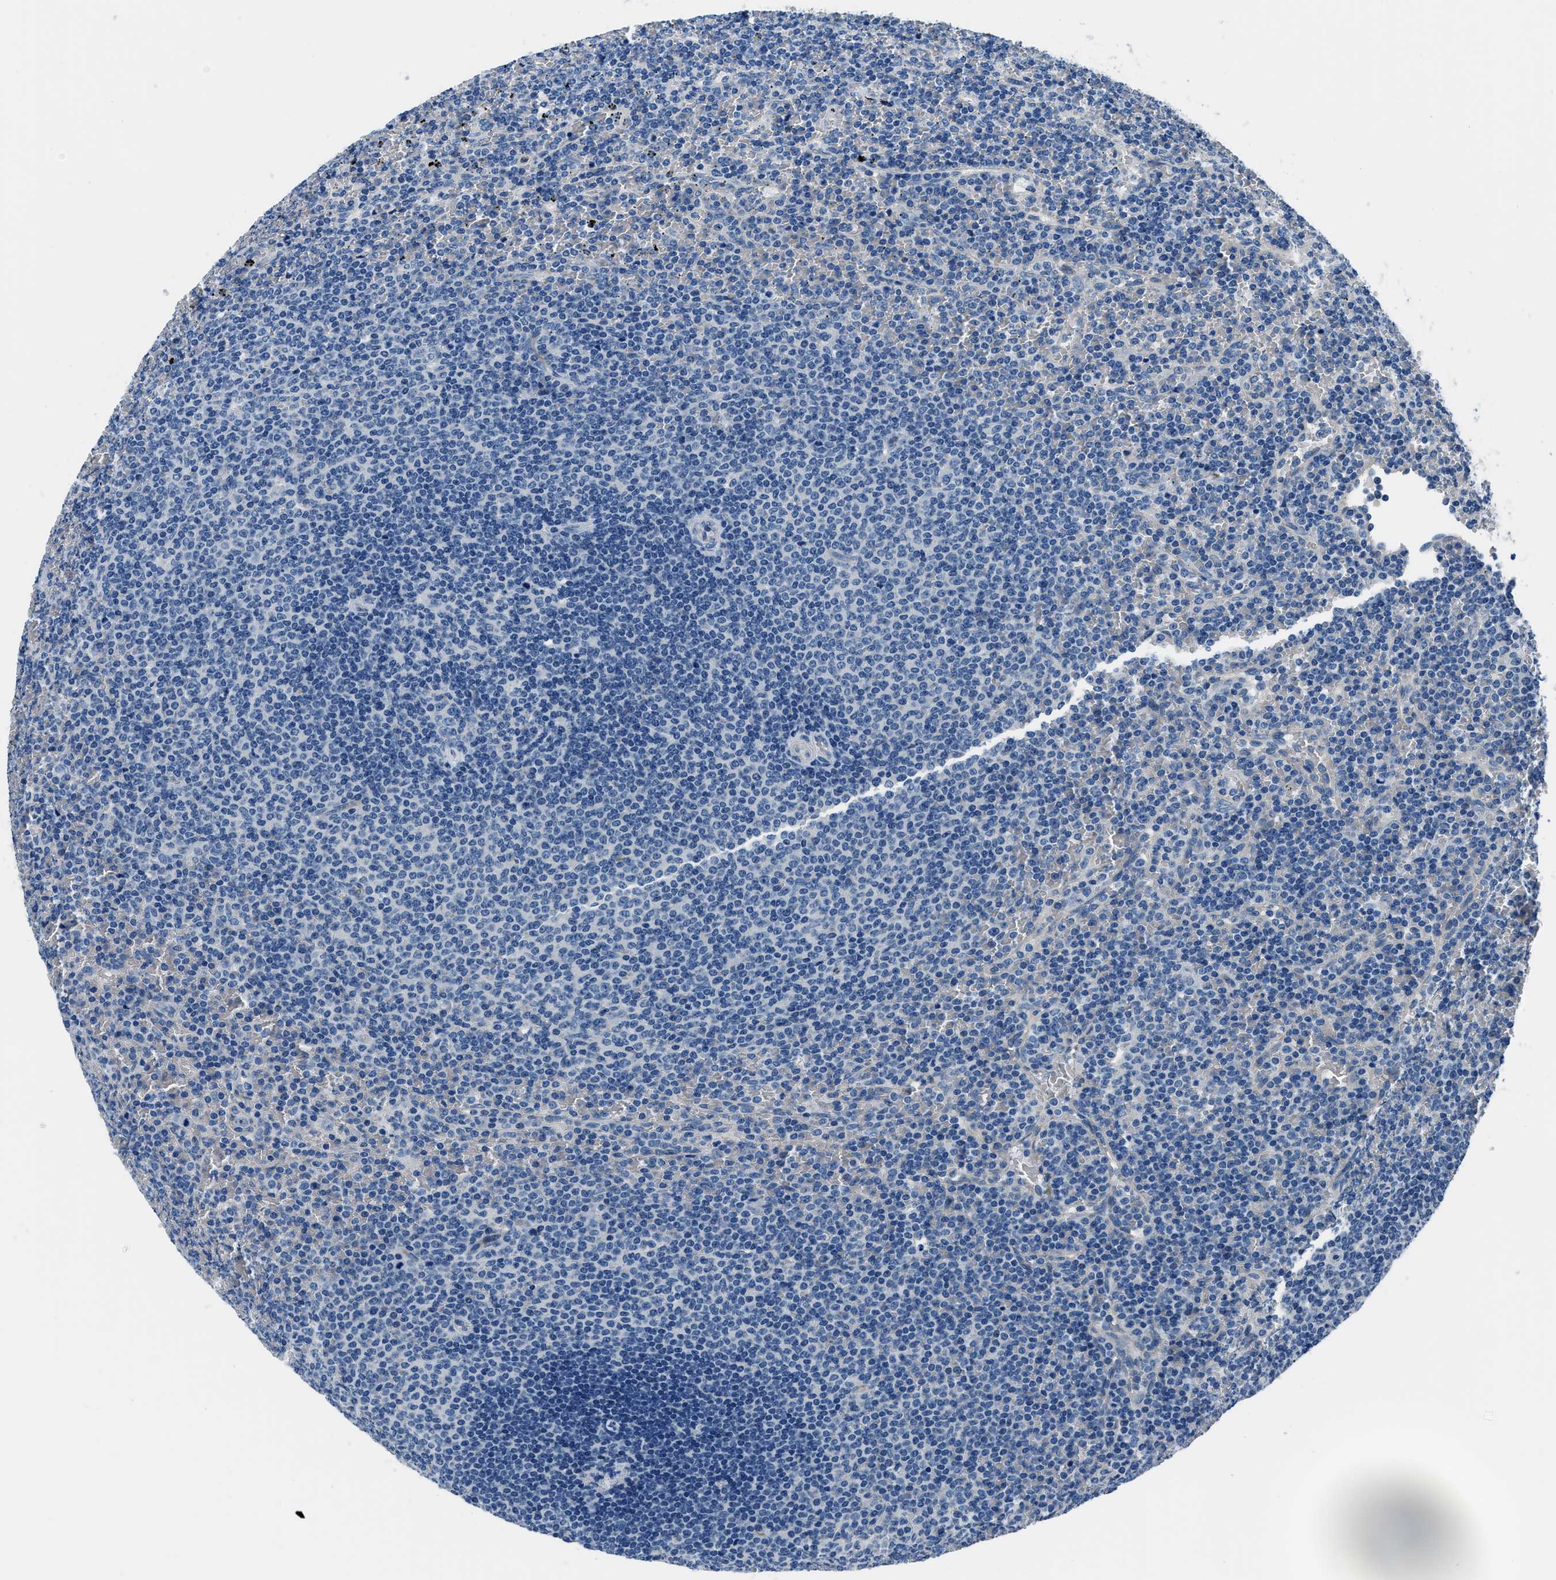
{"staining": {"intensity": "negative", "quantity": "none", "location": "none"}, "tissue": "lymphoma", "cell_type": "Tumor cells", "image_type": "cancer", "snomed": [{"axis": "morphology", "description": "Malignant lymphoma, non-Hodgkin's type, Low grade"}, {"axis": "topography", "description": "Spleen"}], "caption": "Immunohistochemistry of human lymphoma exhibits no staining in tumor cells.", "gene": "GJA3", "patient": {"sex": "female", "age": 77}}